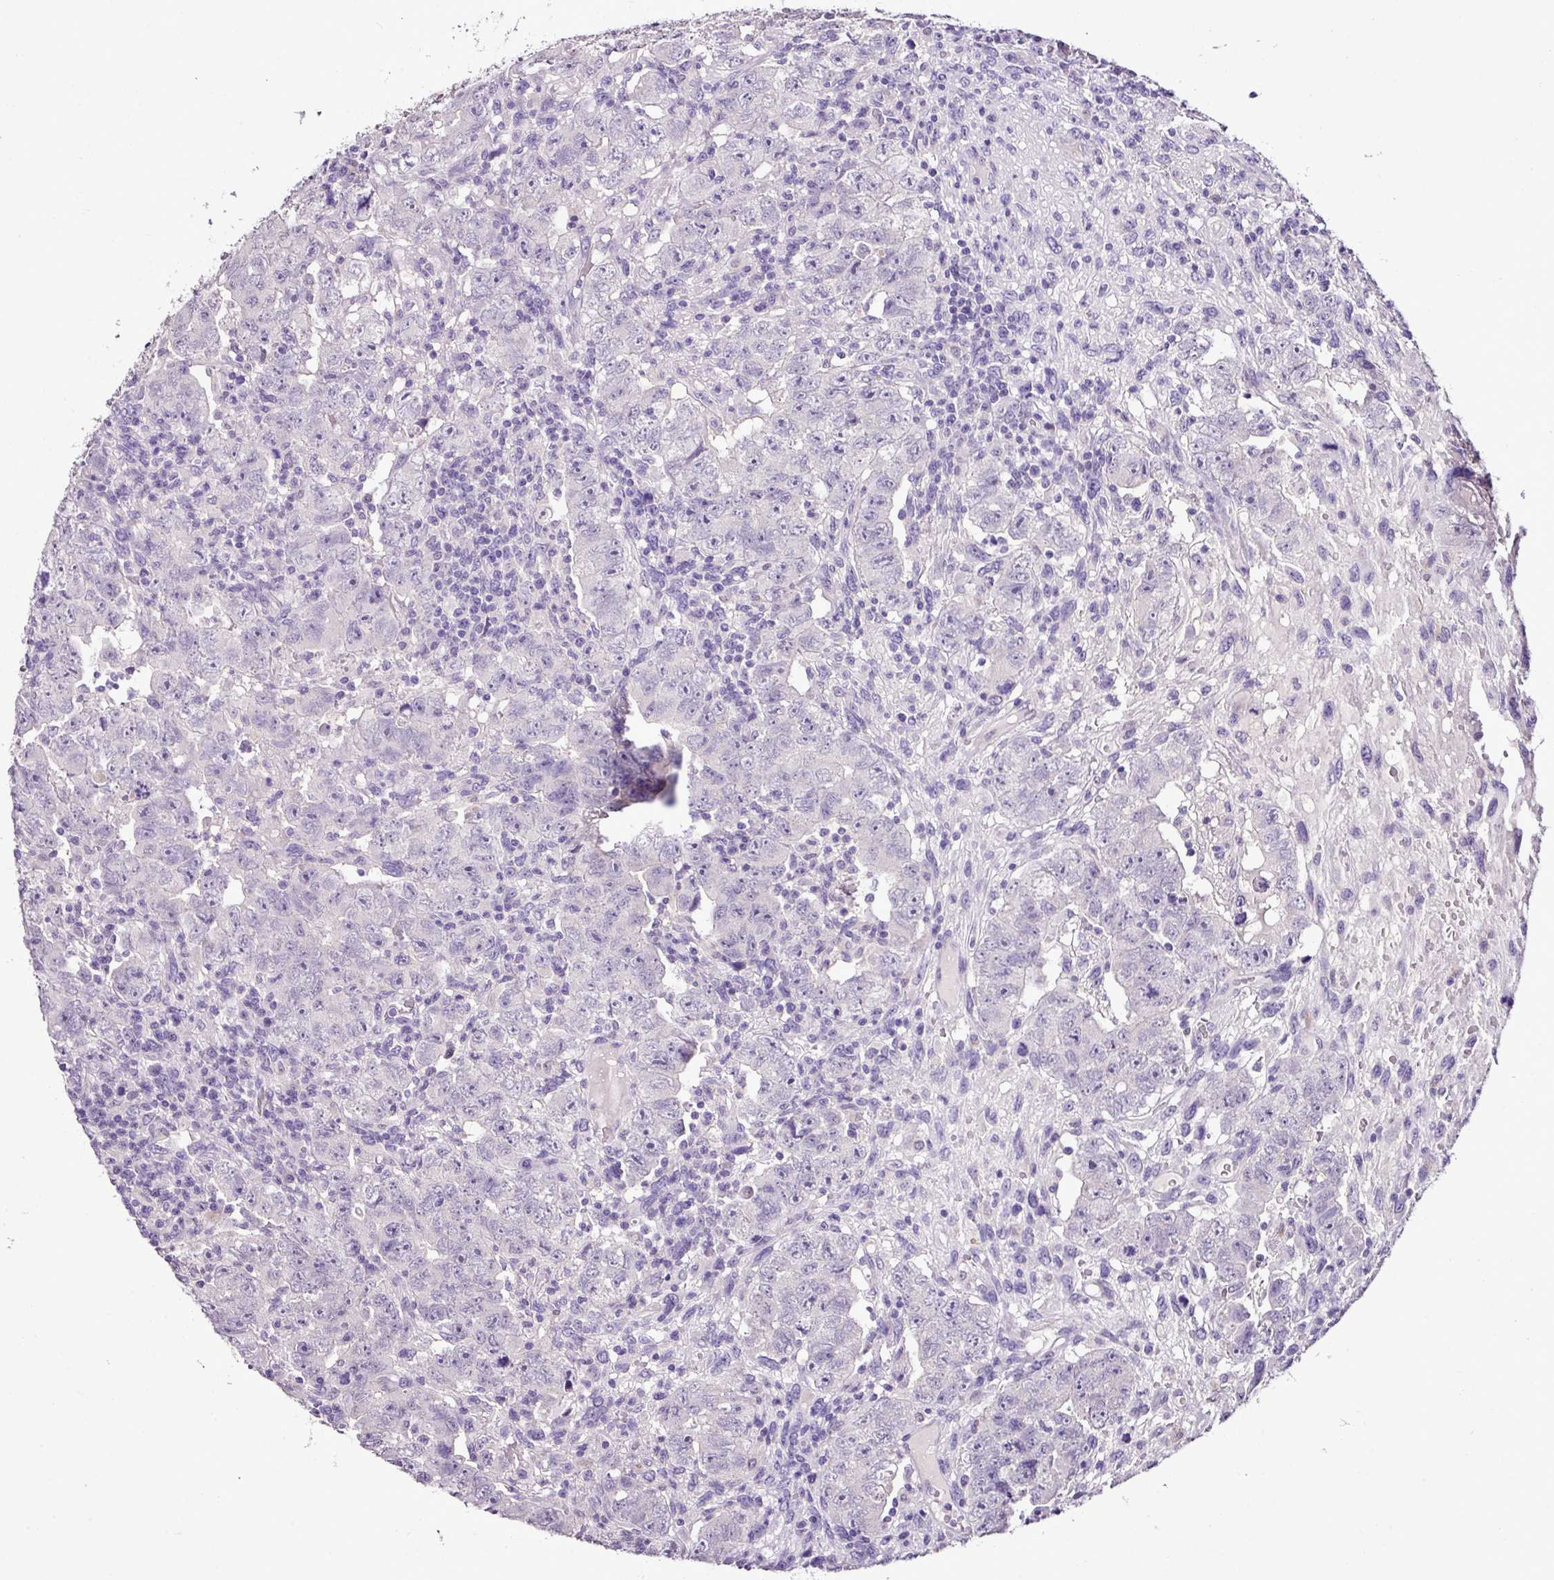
{"staining": {"intensity": "negative", "quantity": "none", "location": "none"}, "tissue": "testis cancer", "cell_type": "Tumor cells", "image_type": "cancer", "snomed": [{"axis": "morphology", "description": "Carcinoma, Embryonal, NOS"}, {"axis": "topography", "description": "Testis"}], "caption": "The micrograph shows no staining of tumor cells in embryonal carcinoma (testis).", "gene": "ESR1", "patient": {"sex": "male", "age": 24}}